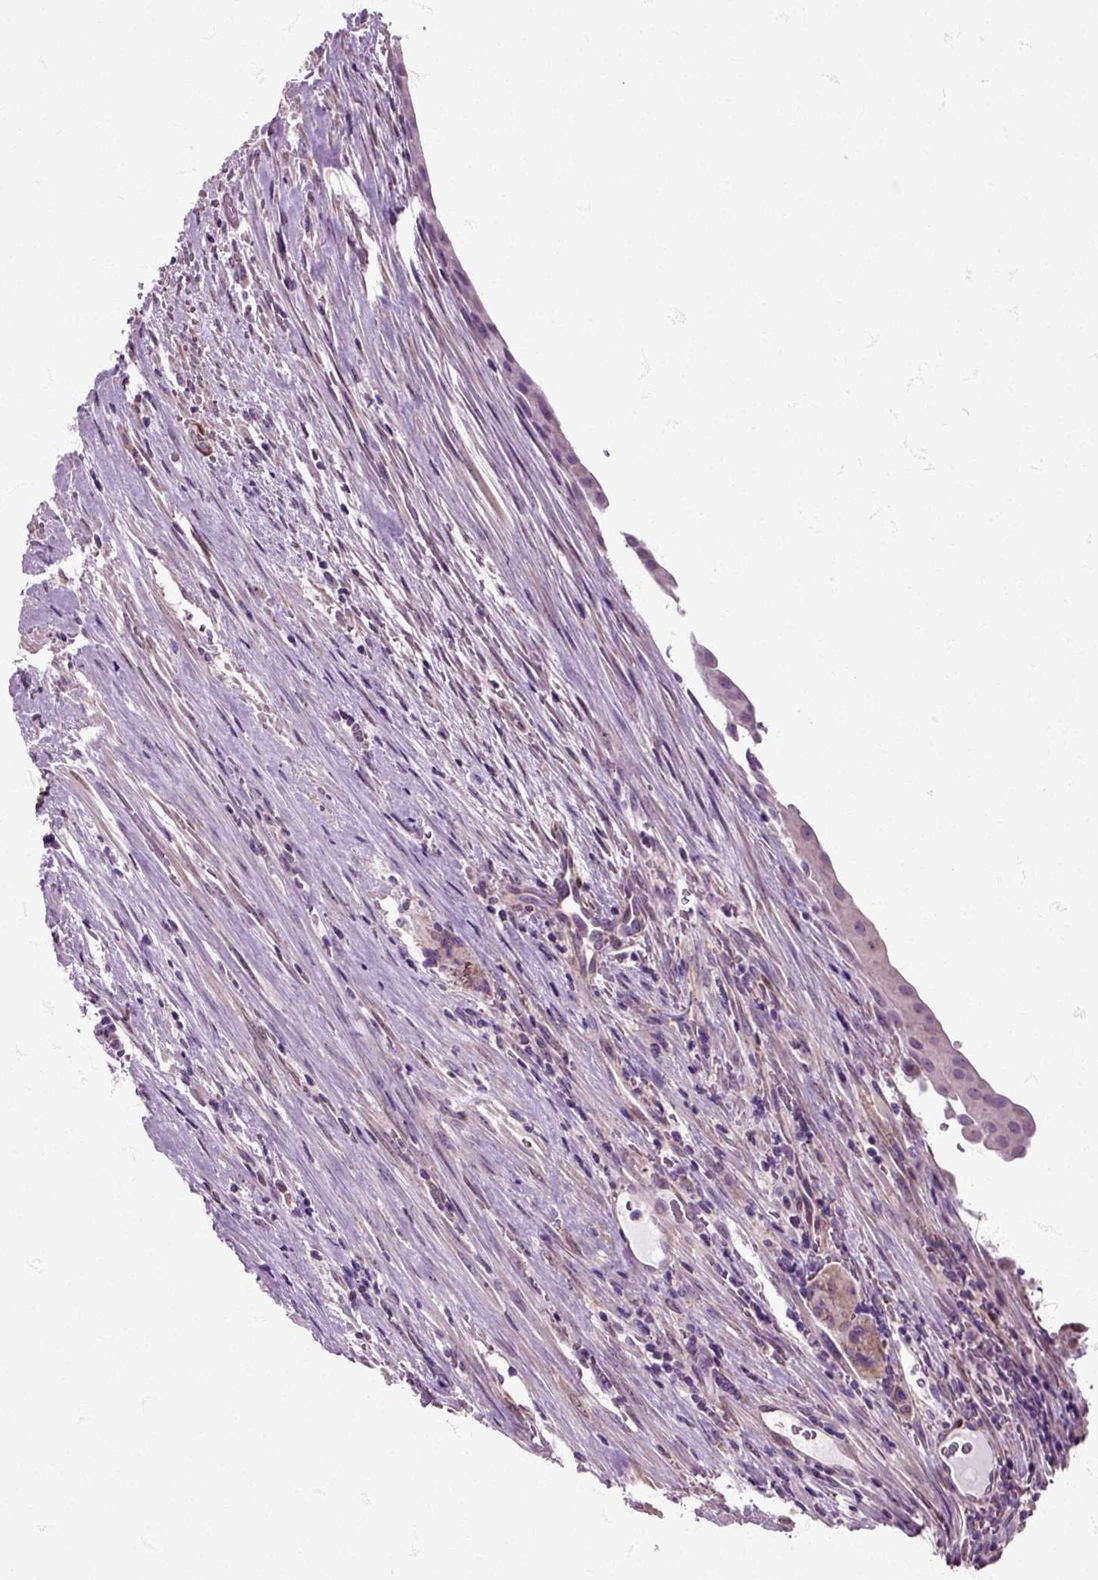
{"staining": {"intensity": "negative", "quantity": "none", "location": "none"}, "tissue": "urothelial cancer", "cell_type": "Tumor cells", "image_type": "cancer", "snomed": [{"axis": "morphology", "description": "Urothelial carcinoma, NOS"}, {"axis": "topography", "description": "Urinary bladder"}], "caption": "This is a image of IHC staining of transitional cell carcinoma, which shows no staining in tumor cells.", "gene": "HSPA2", "patient": {"sex": "male", "age": 62}}